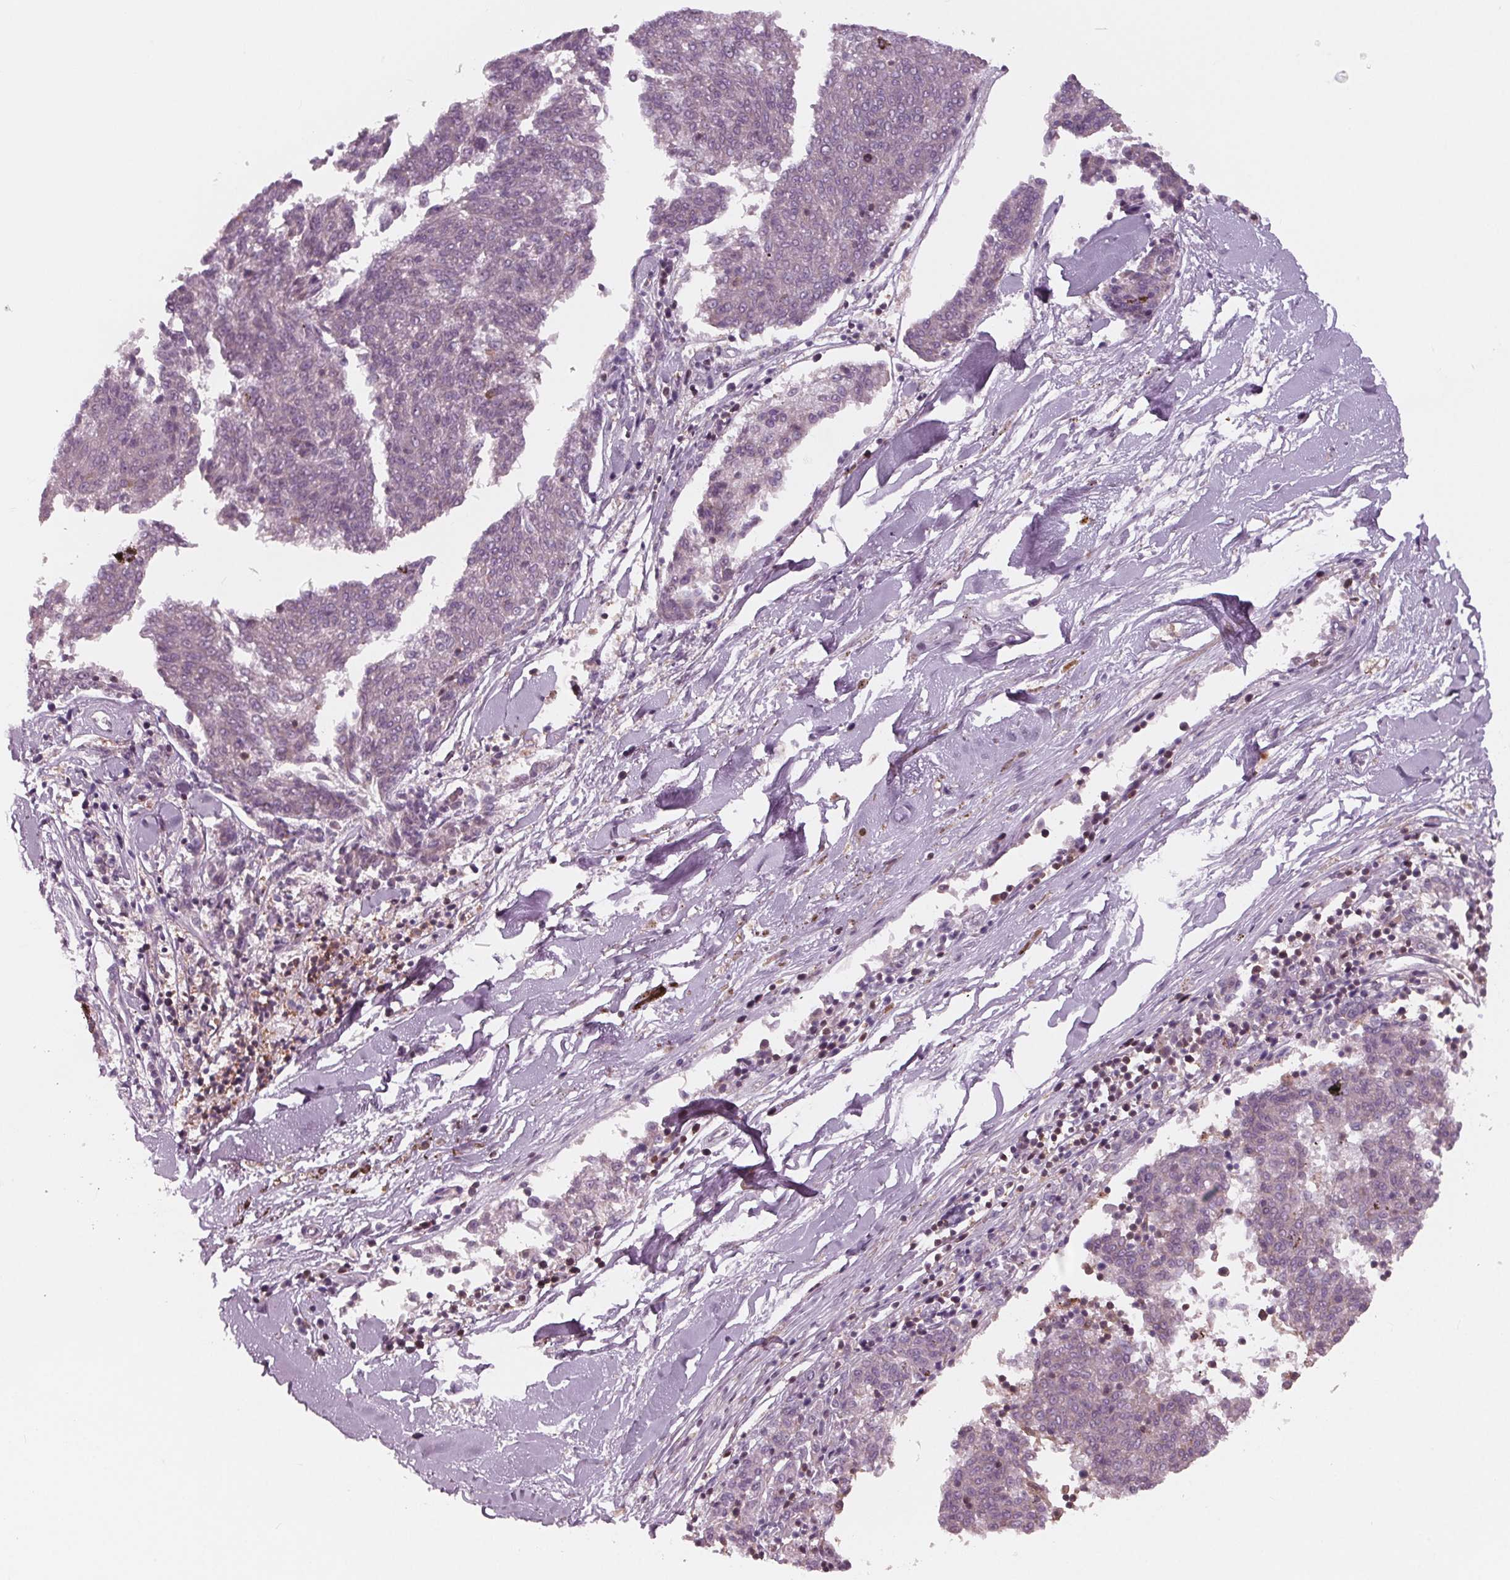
{"staining": {"intensity": "negative", "quantity": "none", "location": "none"}, "tissue": "melanoma", "cell_type": "Tumor cells", "image_type": "cancer", "snomed": [{"axis": "morphology", "description": "Malignant melanoma, NOS"}, {"axis": "topography", "description": "Skin"}], "caption": "Malignant melanoma was stained to show a protein in brown. There is no significant staining in tumor cells. (DAB (3,3'-diaminobenzidine) immunohistochemistry with hematoxylin counter stain).", "gene": "ARHGAP25", "patient": {"sex": "female", "age": 72}}